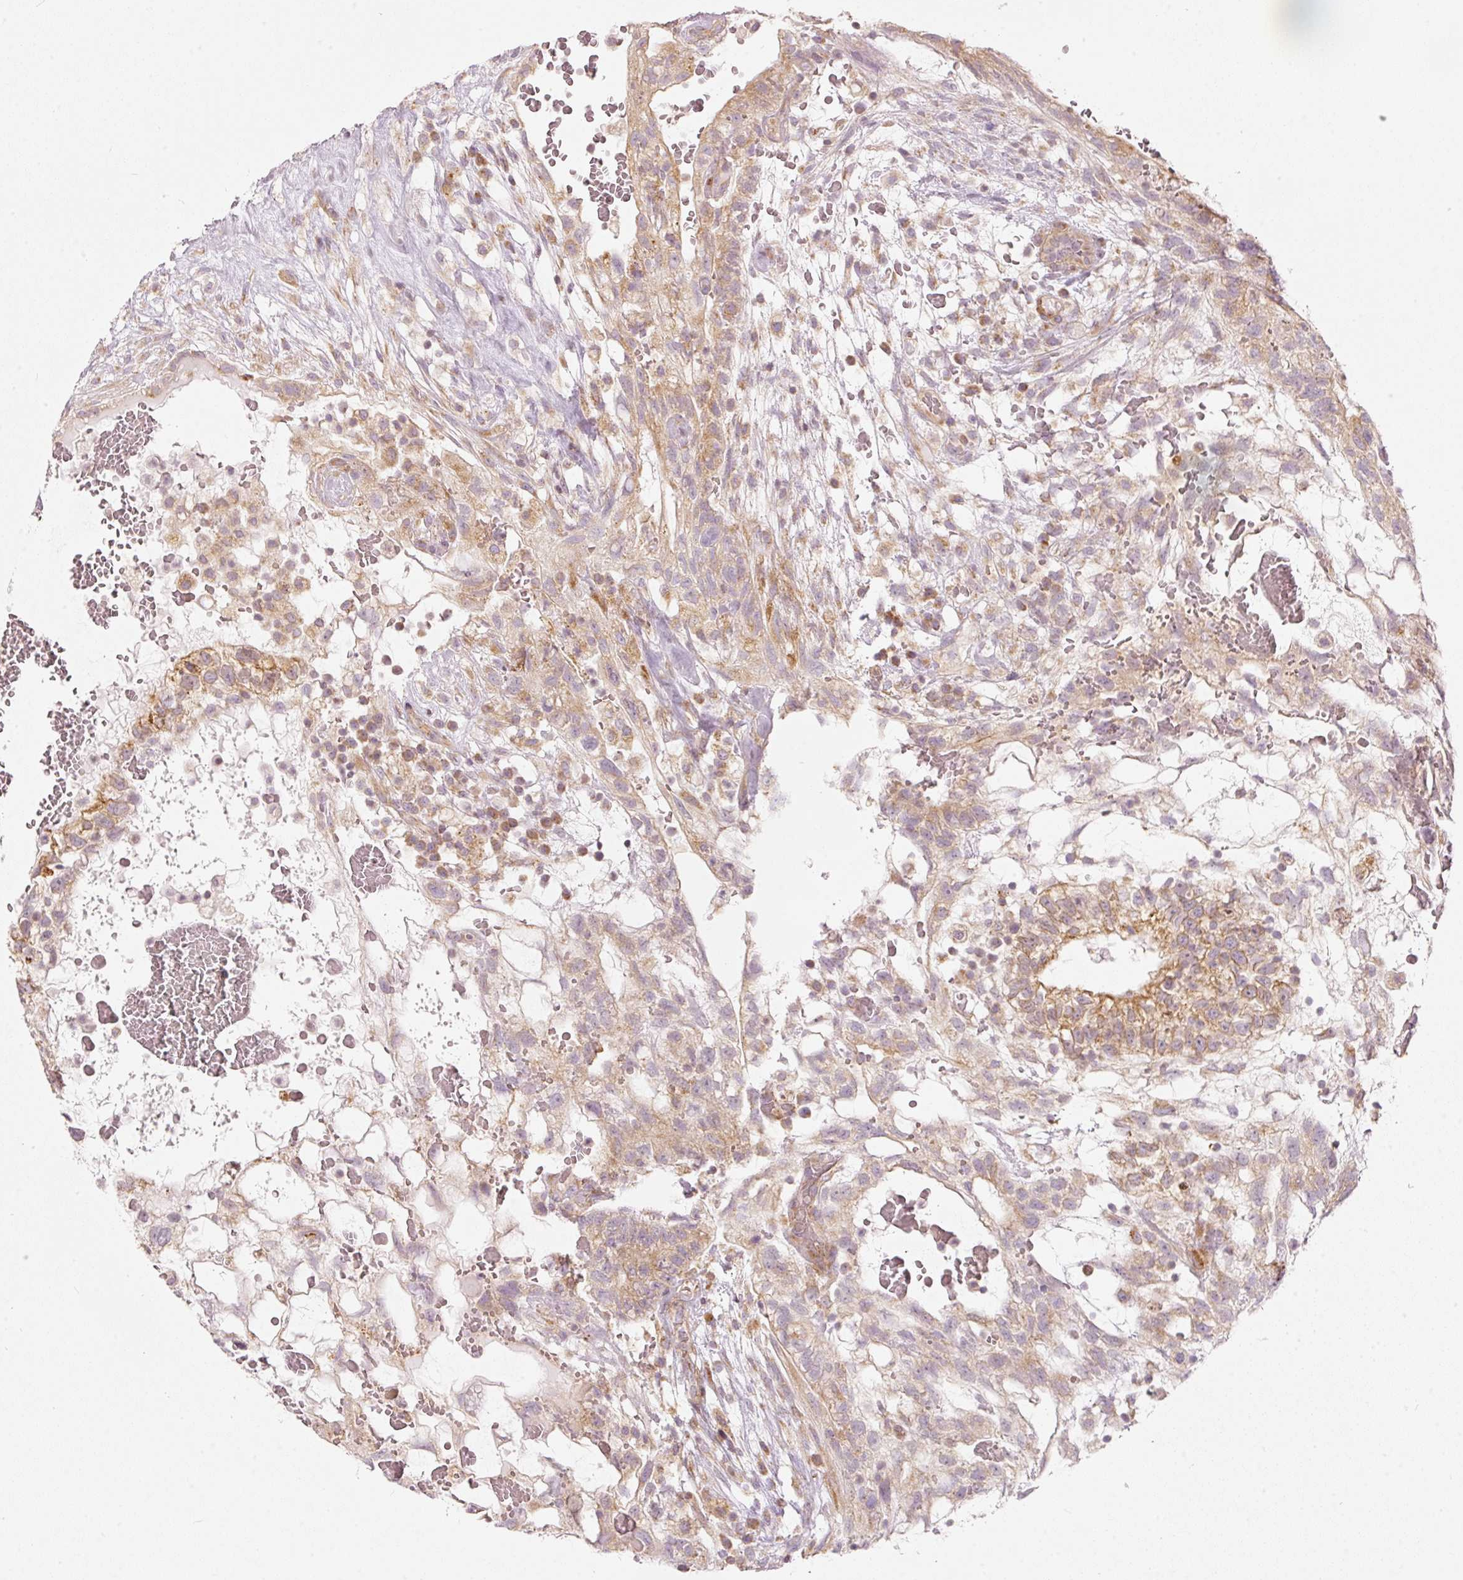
{"staining": {"intensity": "weak", "quantity": "25%-75%", "location": "cytoplasmic/membranous"}, "tissue": "testis cancer", "cell_type": "Tumor cells", "image_type": "cancer", "snomed": [{"axis": "morphology", "description": "Normal tissue, NOS"}, {"axis": "morphology", "description": "Carcinoma, Embryonal, NOS"}, {"axis": "topography", "description": "Testis"}], "caption": "Brown immunohistochemical staining in human testis embryonal carcinoma shows weak cytoplasmic/membranous expression in about 25%-75% of tumor cells. (Stains: DAB (3,3'-diaminobenzidine) in brown, nuclei in blue, Microscopy: brightfield microscopy at high magnification).", "gene": "SNAPC5", "patient": {"sex": "male", "age": 32}}